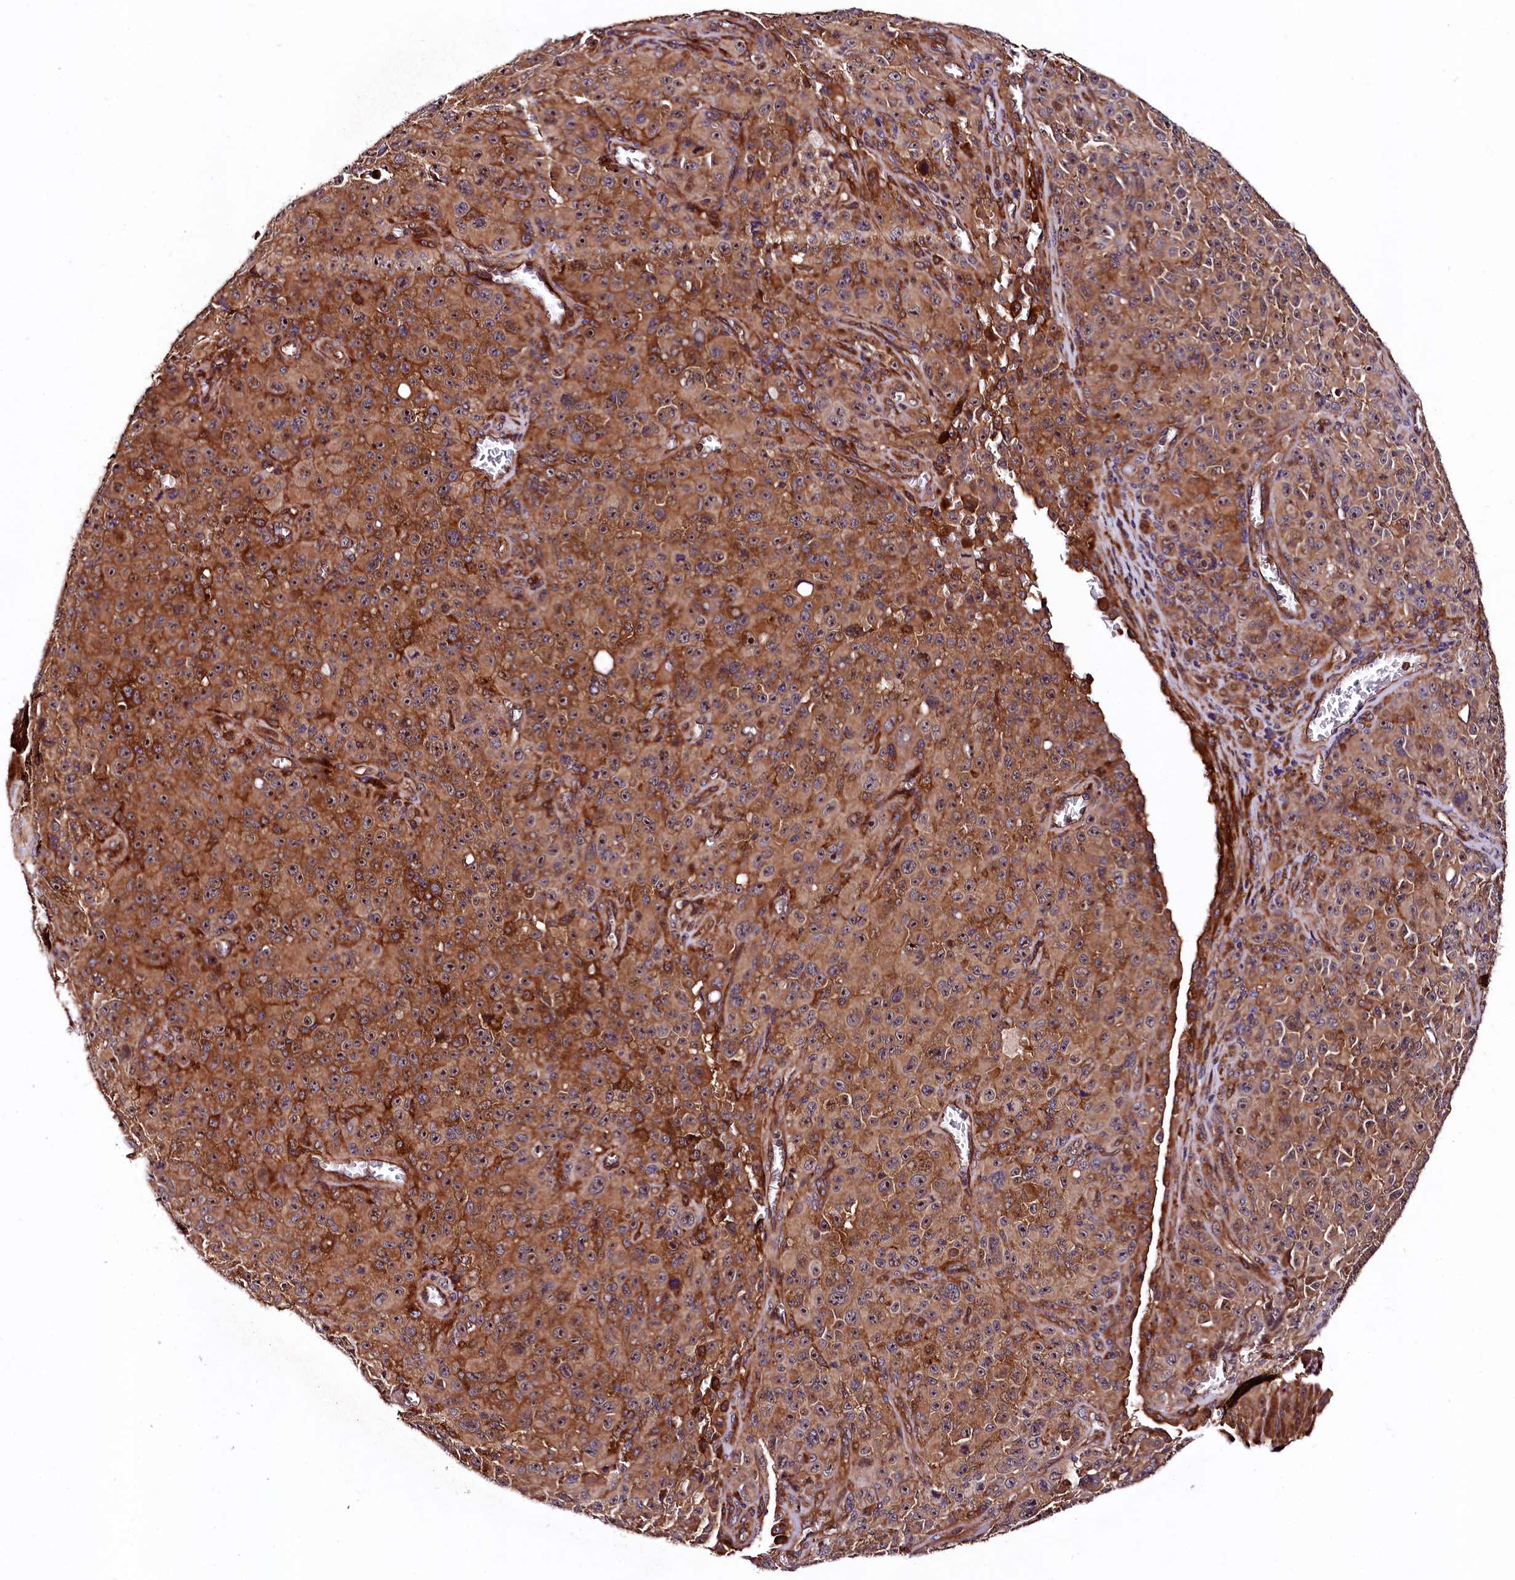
{"staining": {"intensity": "moderate", "quantity": ">75%", "location": "cytoplasmic/membranous"}, "tissue": "melanoma", "cell_type": "Tumor cells", "image_type": "cancer", "snomed": [{"axis": "morphology", "description": "Malignant melanoma, NOS"}, {"axis": "topography", "description": "Skin"}], "caption": "Immunohistochemical staining of human melanoma shows medium levels of moderate cytoplasmic/membranous protein positivity in approximately >75% of tumor cells.", "gene": "VPS35", "patient": {"sex": "female", "age": 82}}